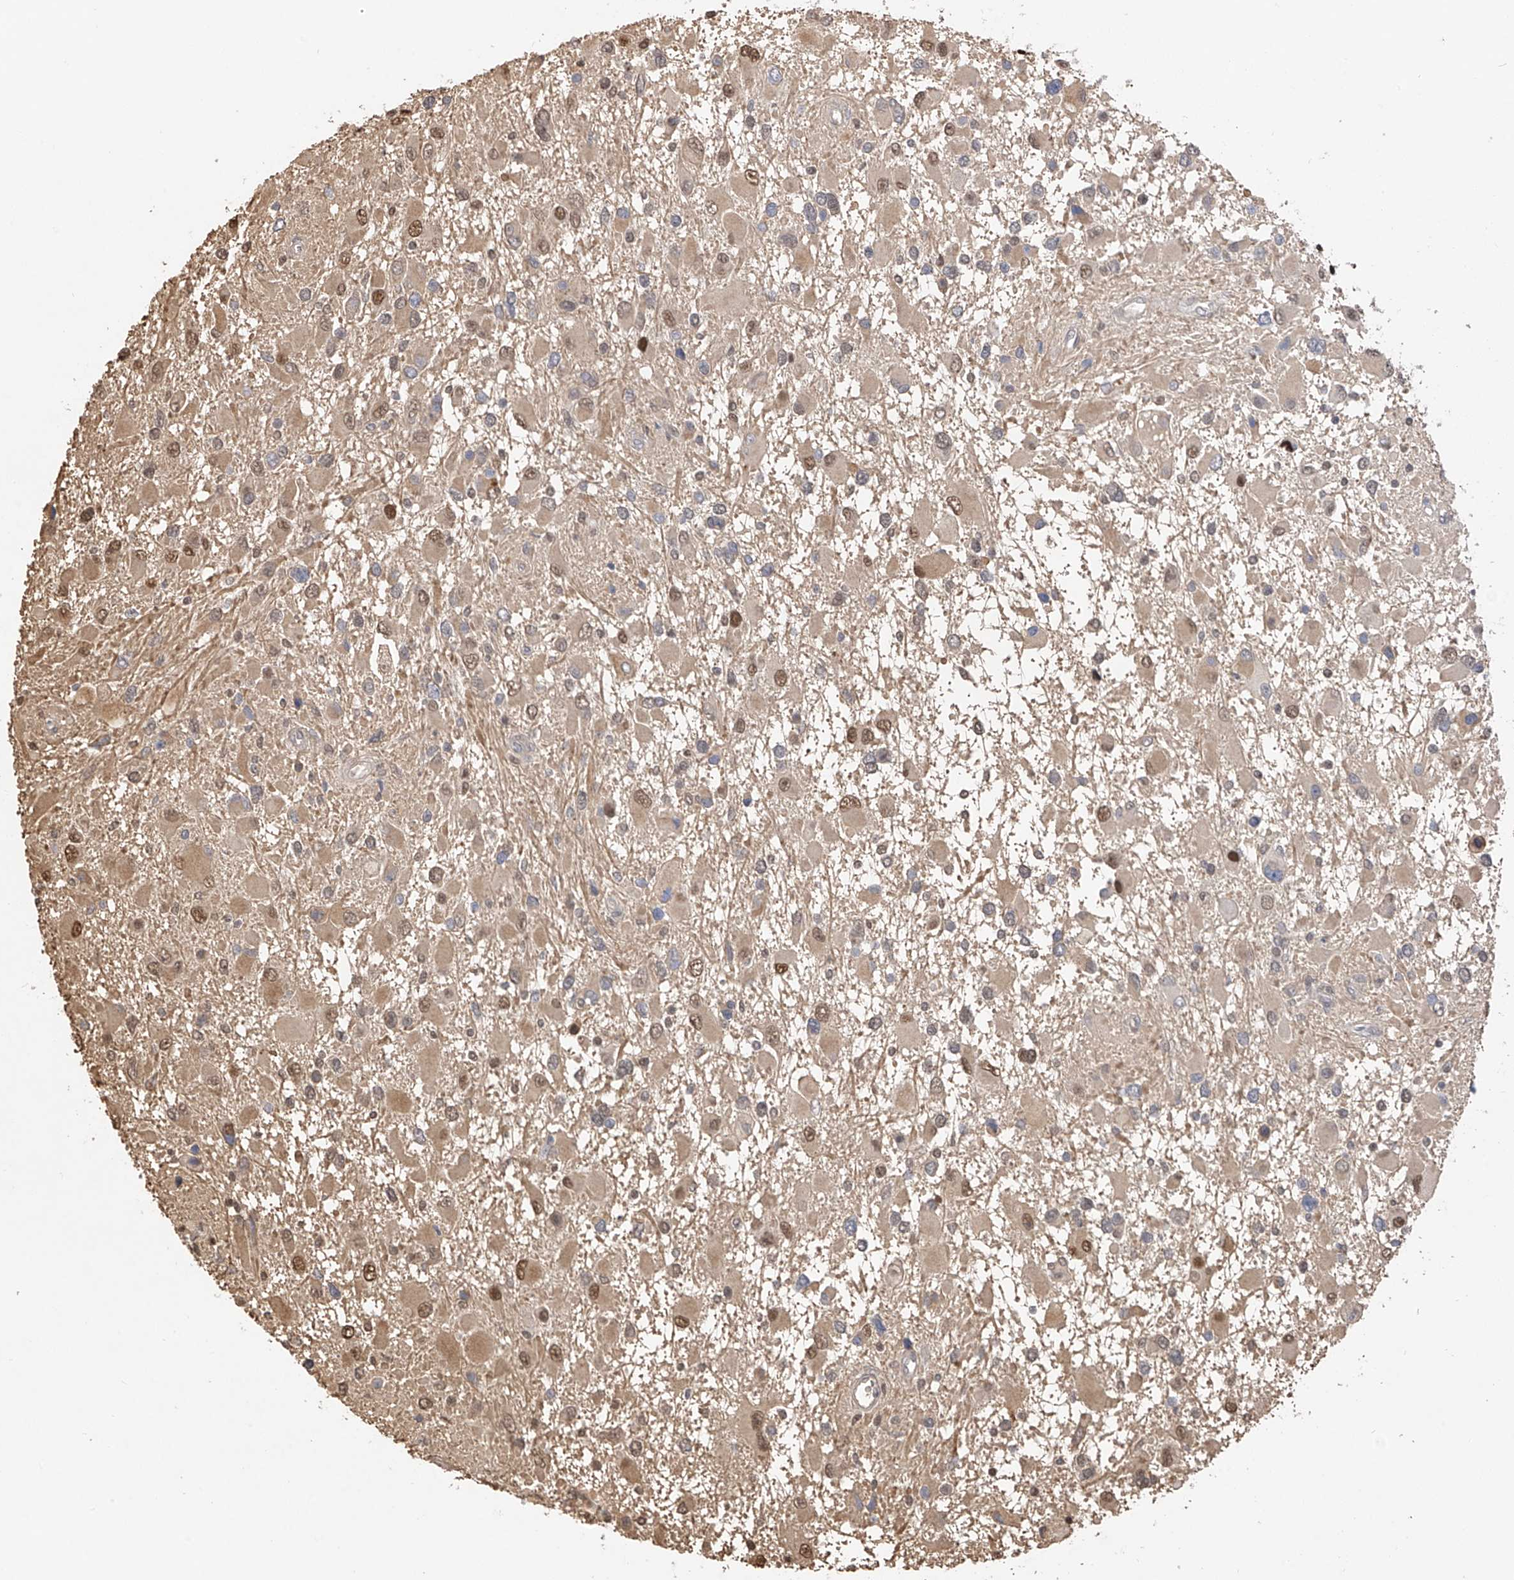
{"staining": {"intensity": "moderate", "quantity": "<25%", "location": "nuclear"}, "tissue": "glioma", "cell_type": "Tumor cells", "image_type": "cancer", "snomed": [{"axis": "morphology", "description": "Glioma, malignant, High grade"}, {"axis": "topography", "description": "Brain"}], "caption": "A brown stain highlights moderate nuclear expression of a protein in human glioma tumor cells.", "gene": "PMM1", "patient": {"sex": "male", "age": 53}}